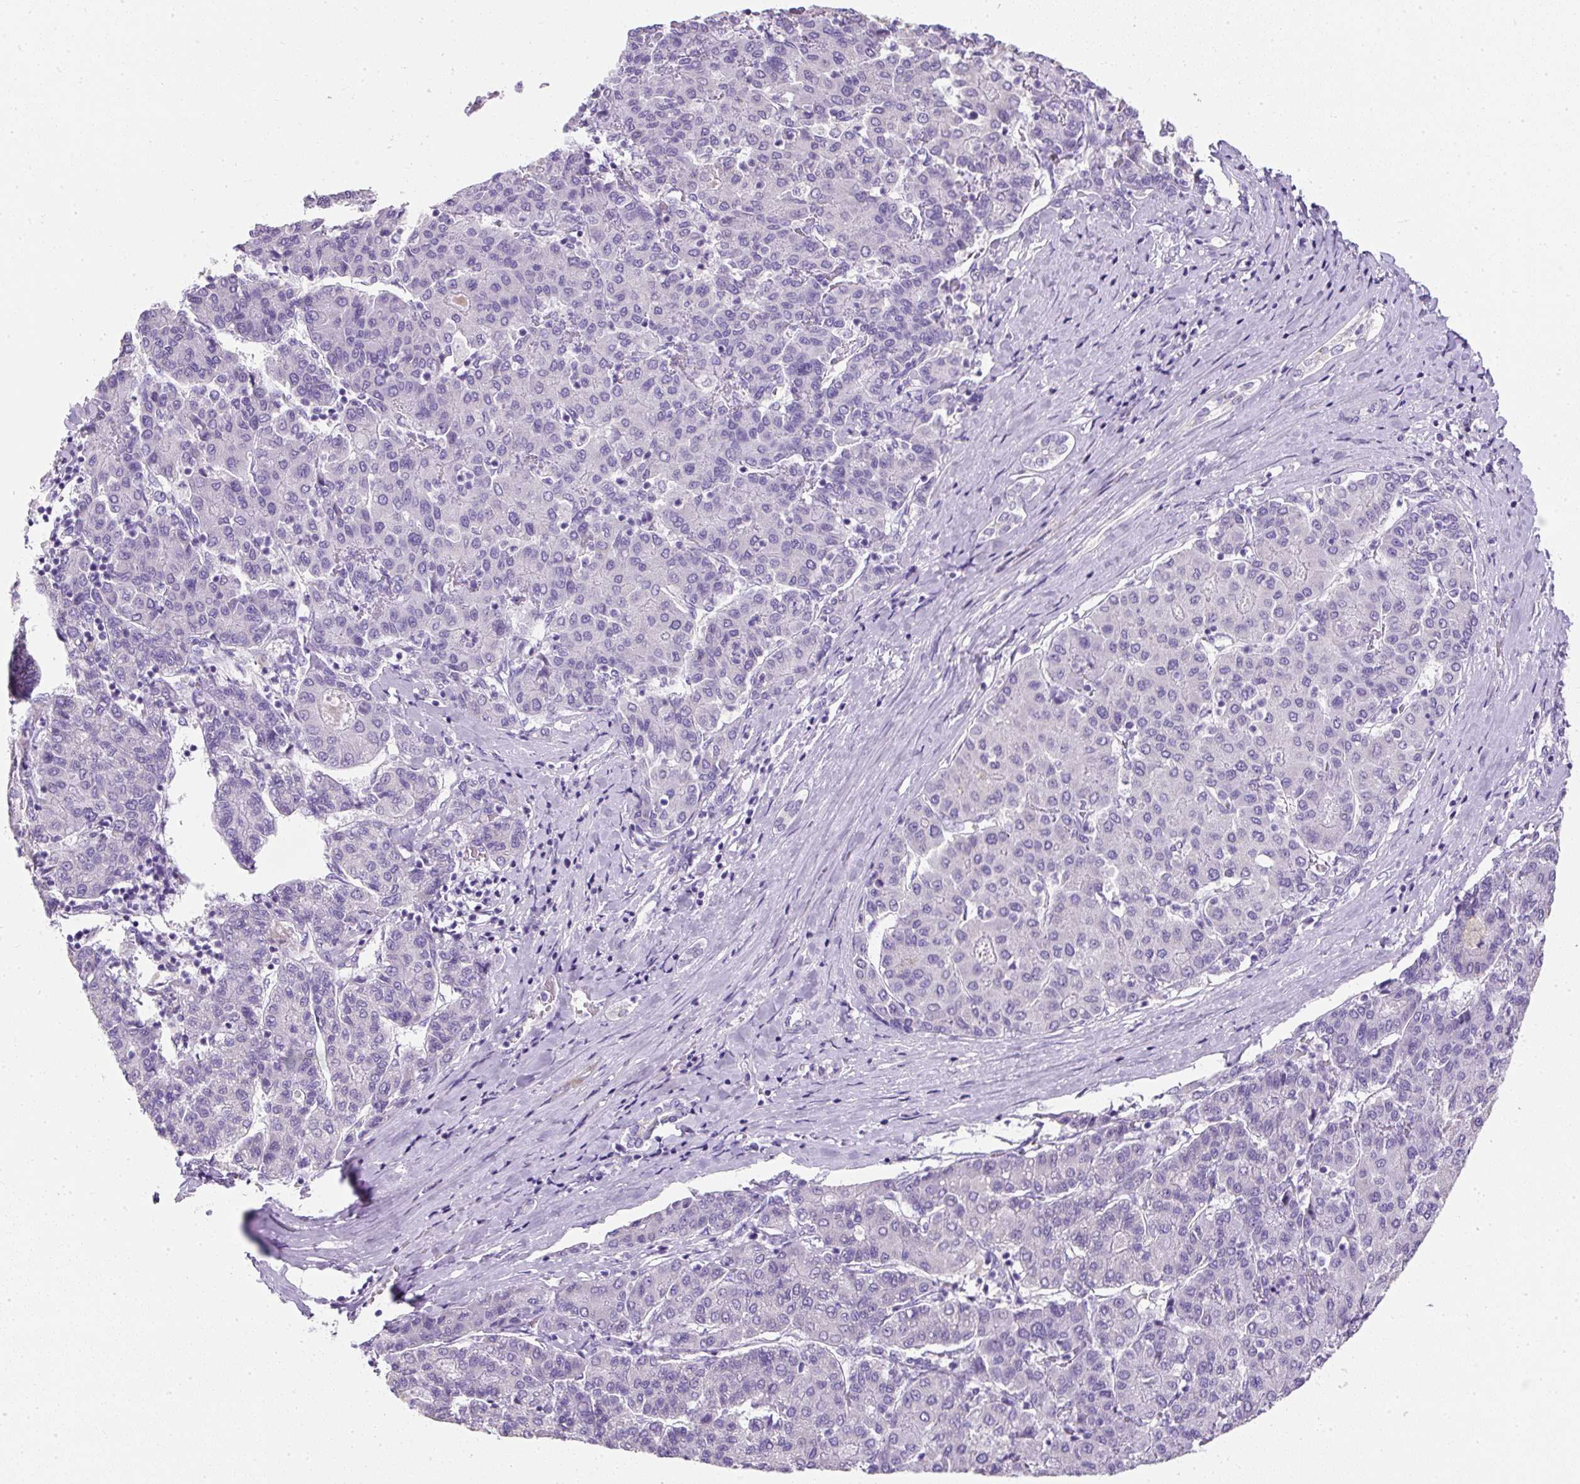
{"staining": {"intensity": "negative", "quantity": "none", "location": "none"}, "tissue": "liver cancer", "cell_type": "Tumor cells", "image_type": "cancer", "snomed": [{"axis": "morphology", "description": "Carcinoma, Hepatocellular, NOS"}, {"axis": "topography", "description": "Liver"}], "caption": "High magnification brightfield microscopy of liver cancer (hepatocellular carcinoma) stained with DAB (3,3'-diaminobenzidine) (brown) and counterstained with hematoxylin (blue): tumor cells show no significant positivity.", "gene": "C2CD4C", "patient": {"sex": "male", "age": 65}}